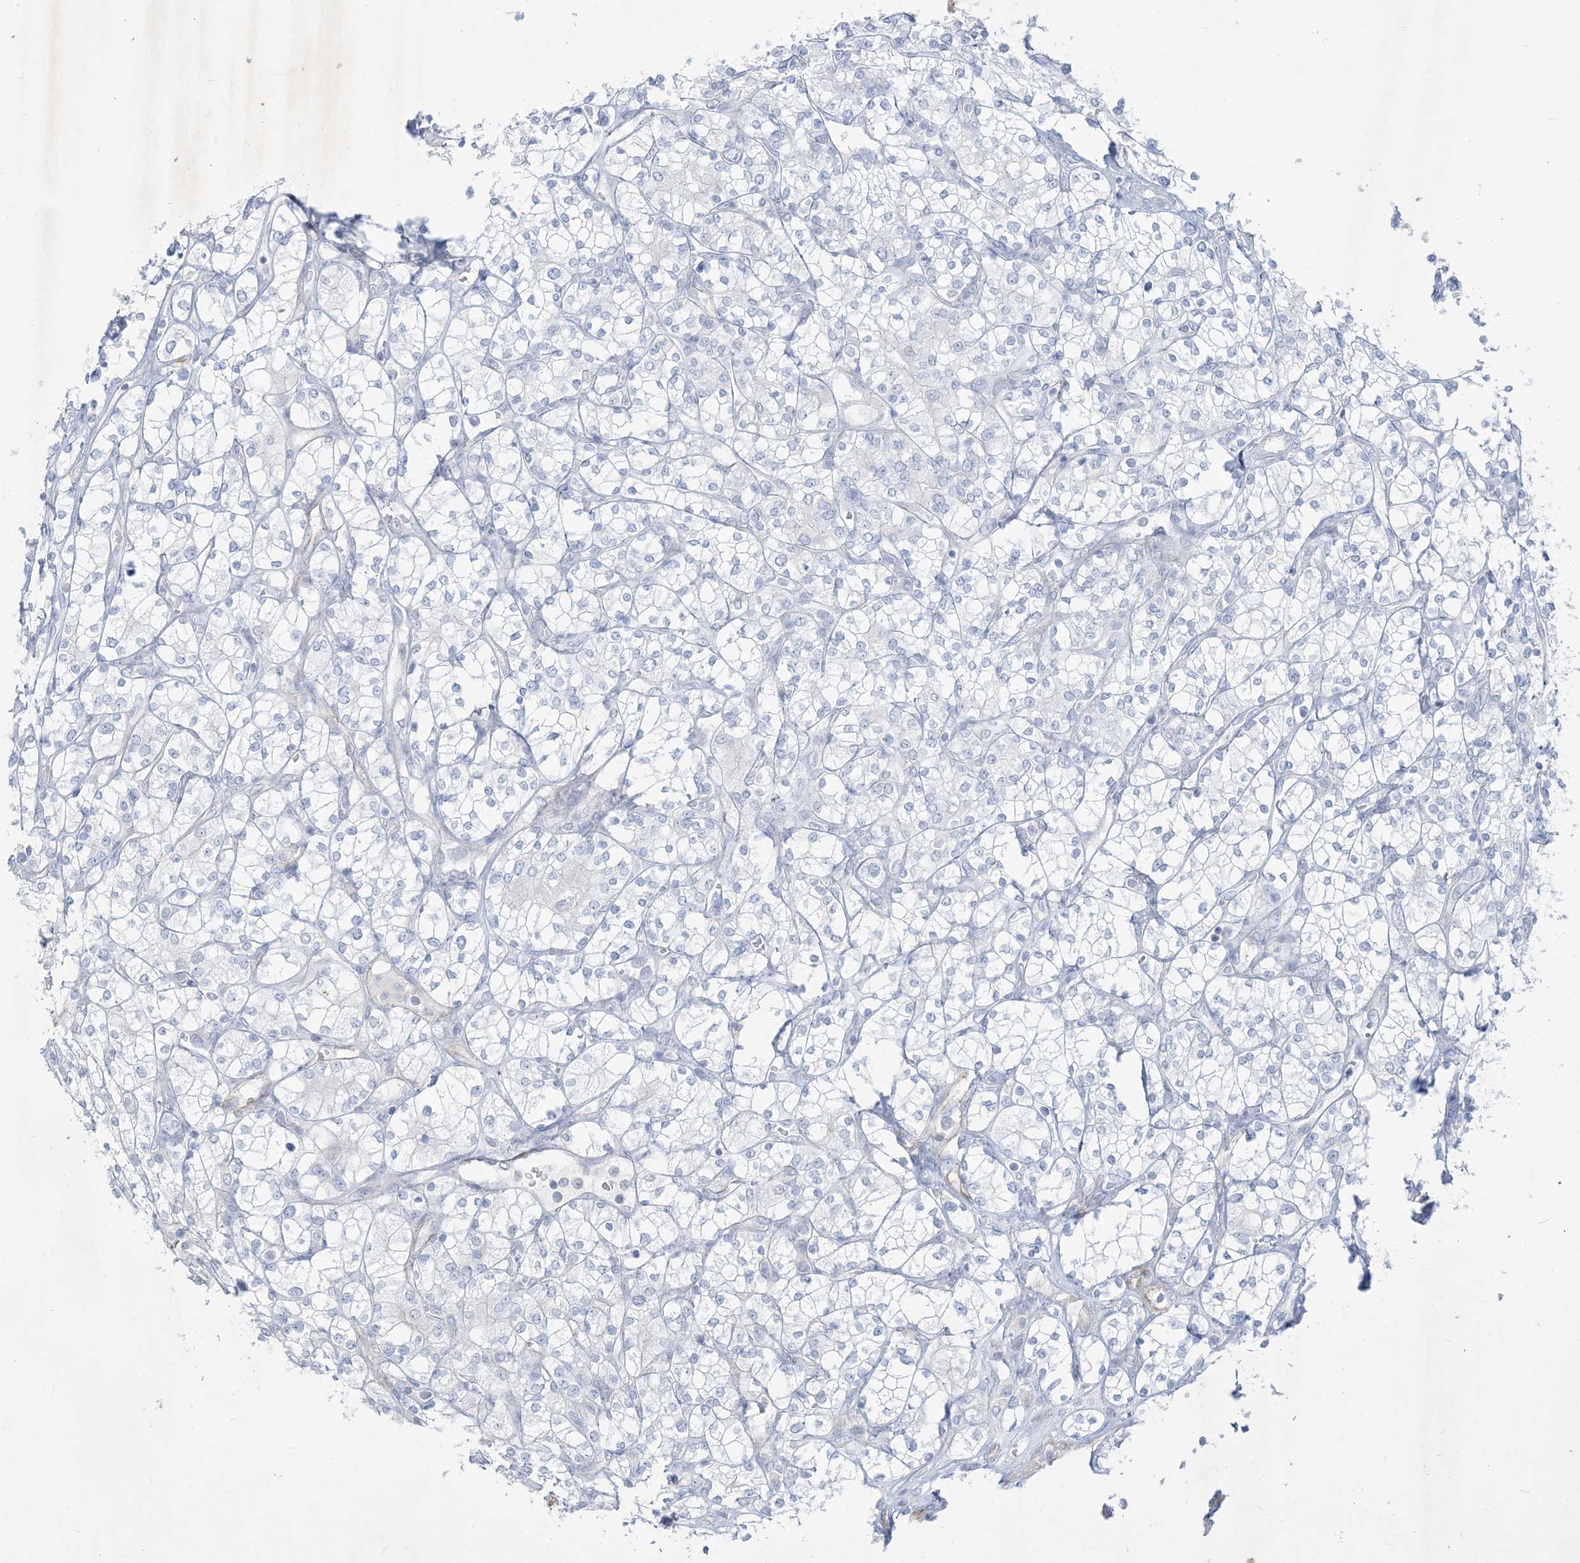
{"staining": {"intensity": "negative", "quantity": "none", "location": "none"}, "tissue": "renal cancer", "cell_type": "Tumor cells", "image_type": "cancer", "snomed": [{"axis": "morphology", "description": "Adenocarcinoma, NOS"}, {"axis": "topography", "description": "Kidney"}], "caption": "Immunohistochemistry of human renal cancer (adenocarcinoma) demonstrates no expression in tumor cells. (DAB (3,3'-diaminobenzidine) immunohistochemistry (IHC) with hematoxylin counter stain).", "gene": "B3GNT7", "patient": {"sex": "male", "age": 77}}